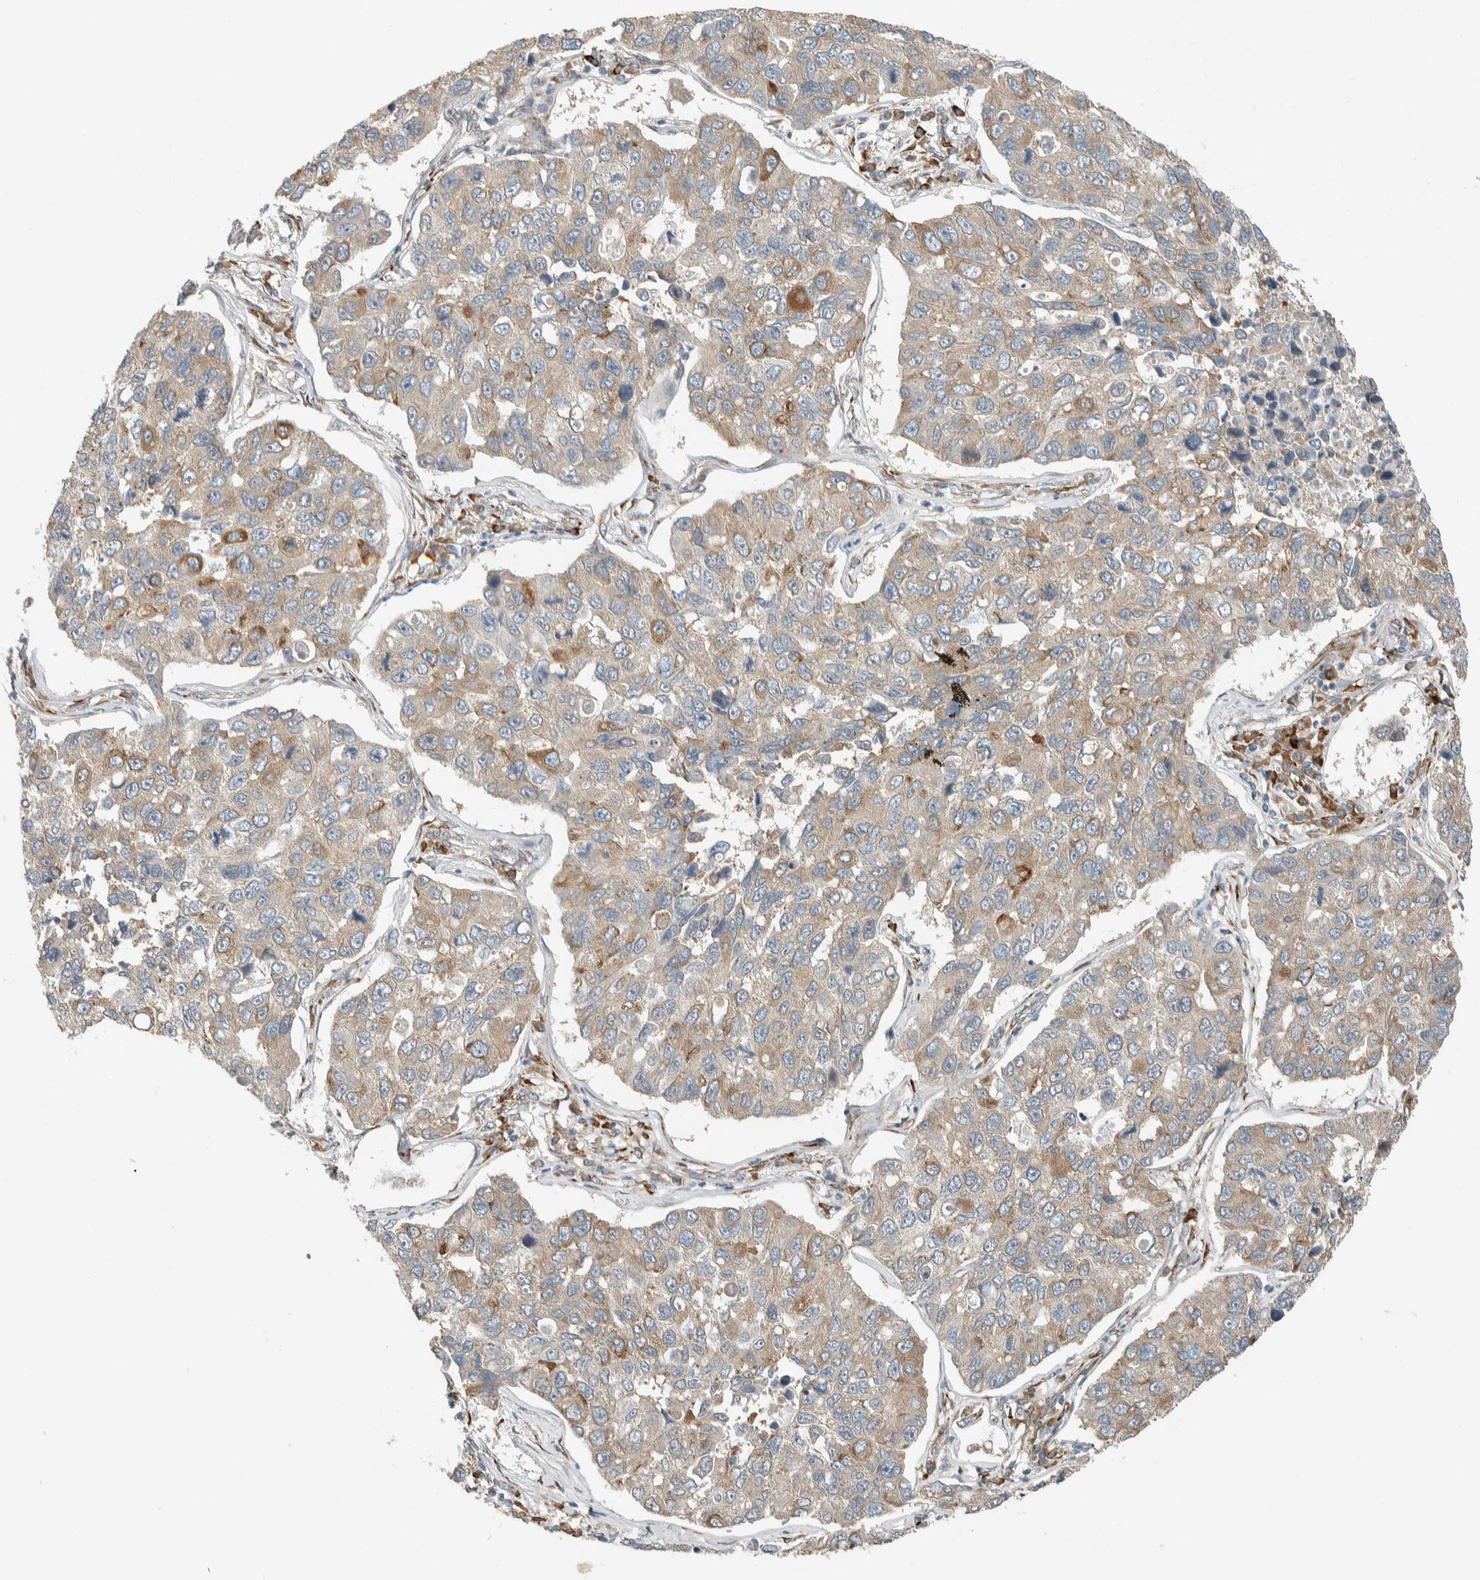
{"staining": {"intensity": "moderate", "quantity": "<25%", "location": "cytoplasmic/membranous"}, "tissue": "lung cancer", "cell_type": "Tumor cells", "image_type": "cancer", "snomed": [{"axis": "morphology", "description": "Adenocarcinoma, NOS"}, {"axis": "topography", "description": "Lung"}], "caption": "Lung cancer (adenocarcinoma) tissue shows moderate cytoplasmic/membranous expression in approximately <25% of tumor cells", "gene": "CTBP2", "patient": {"sex": "male", "age": 64}}